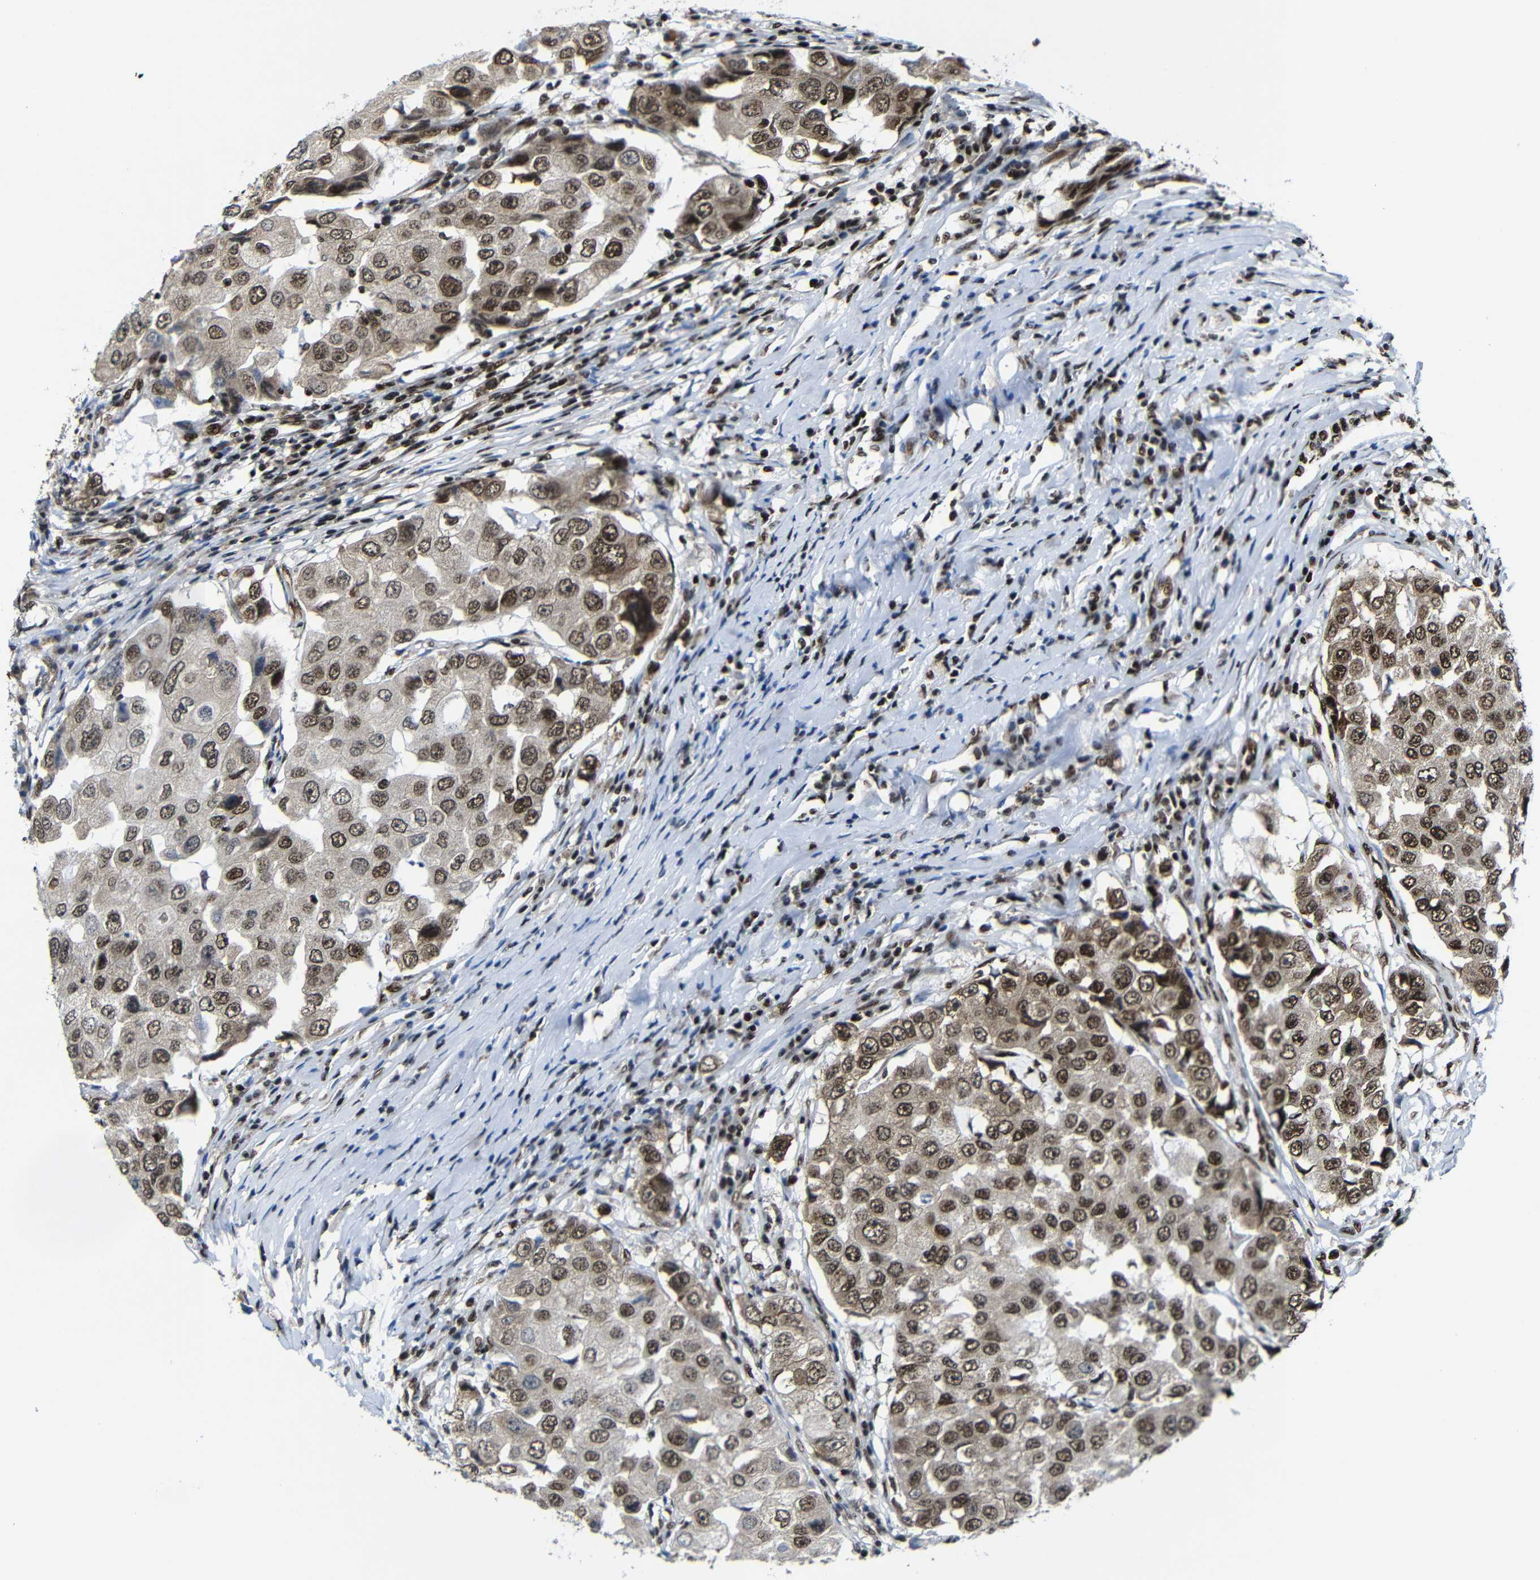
{"staining": {"intensity": "strong", "quantity": ">75%", "location": "cytoplasmic/membranous,nuclear"}, "tissue": "breast cancer", "cell_type": "Tumor cells", "image_type": "cancer", "snomed": [{"axis": "morphology", "description": "Duct carcinoma"}, {"axis": "topography", "description": "Breast"}], "caption": "High-power microscopy captured an immunohistochemistry histopathology image of infiltrating ductal carcinoma (breast), revealing strong cytoplasmic/membranous and nuclear expression in approximately >75% of tumor cells.", "gene": "PTBP1", "patient": {"sex": "female", "age": 27}}